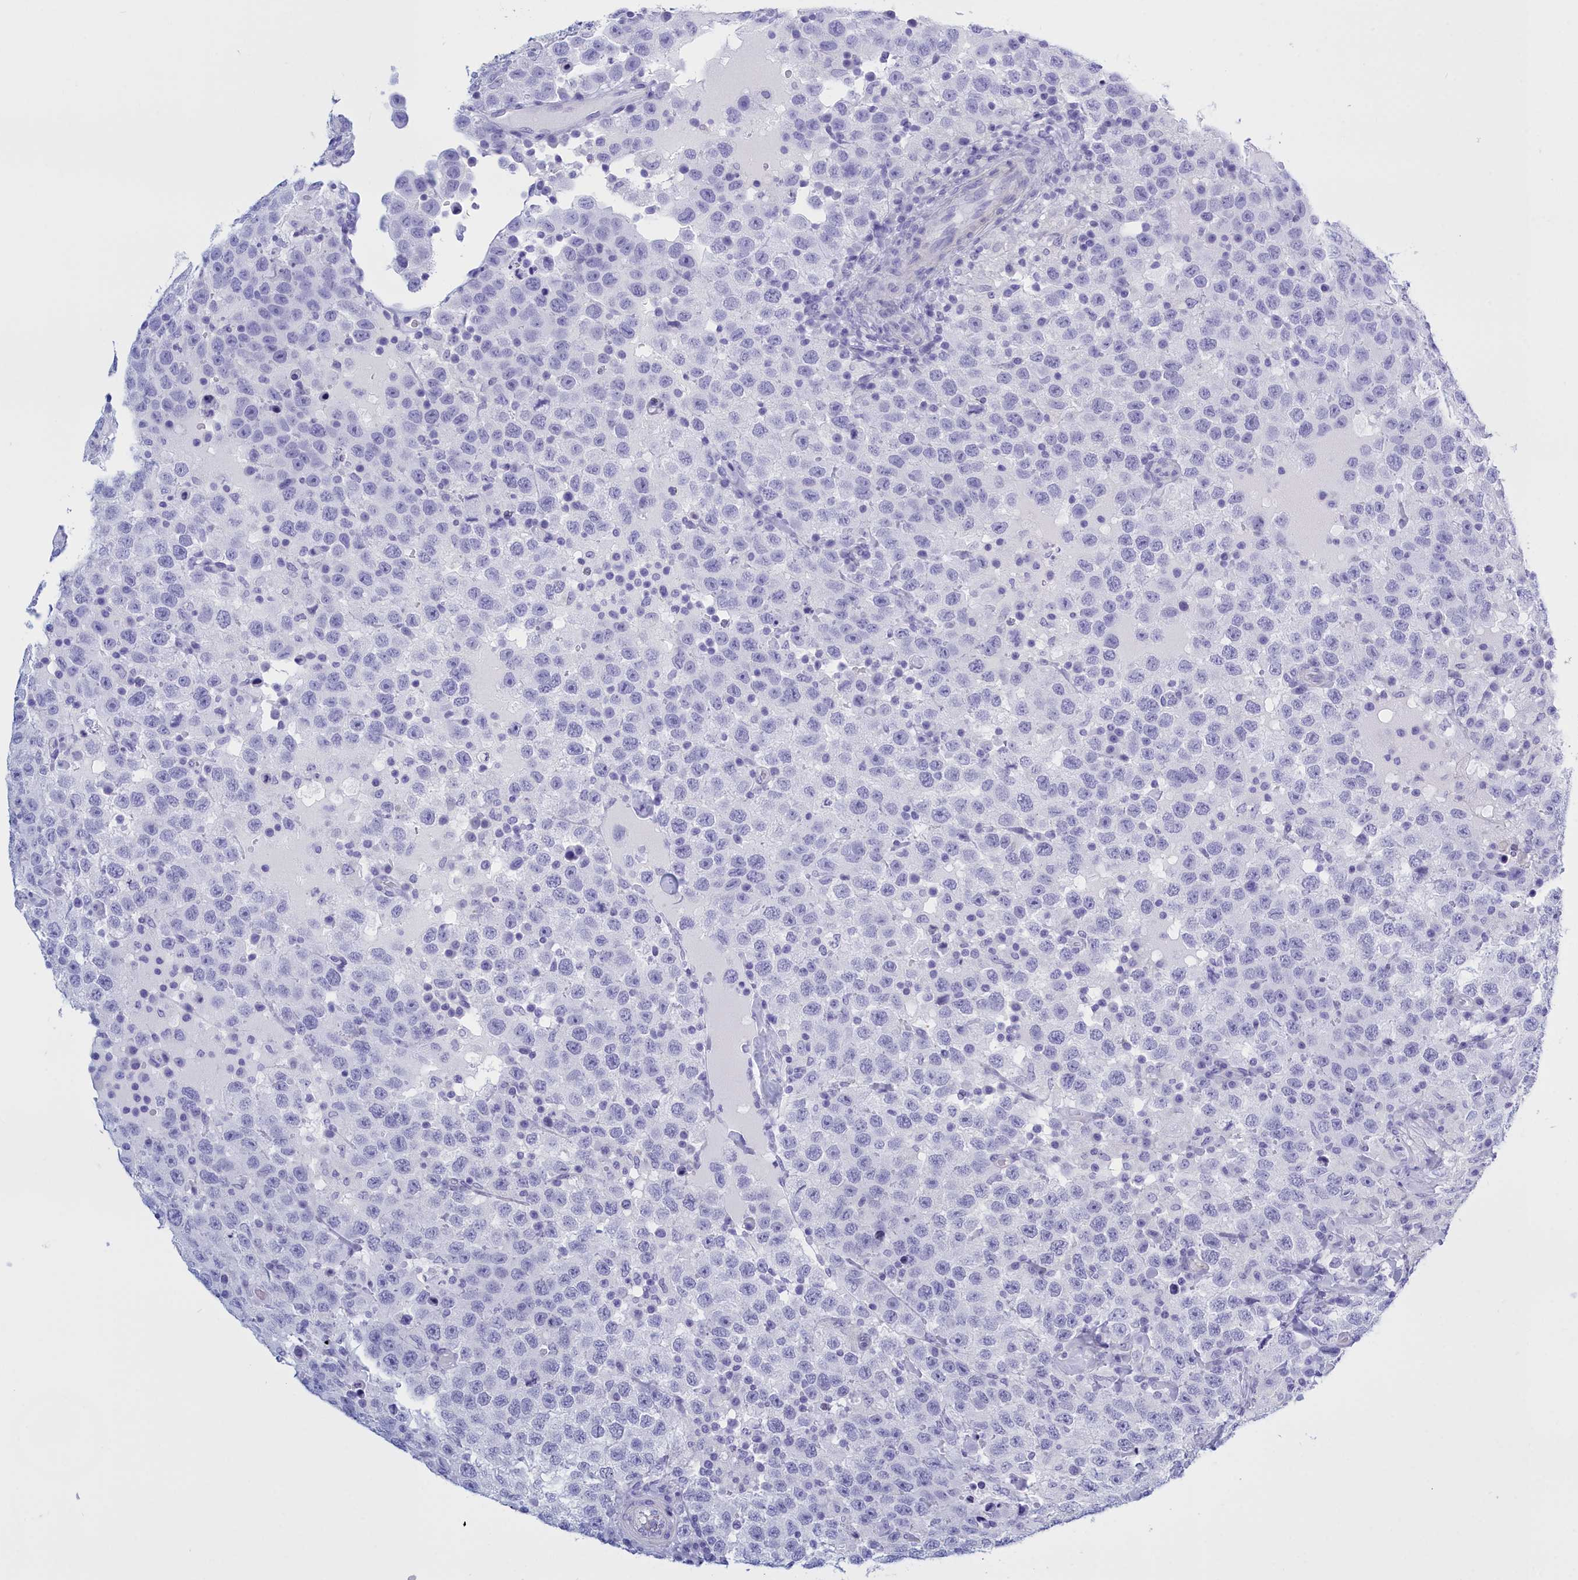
{"staining": {"intensity": "negative", "quantity": "none", "location": "none"}, "tissue": "testis cancer", "cell_type": "Tumor cells", "image_type": "cancer", "snomed": [{"axis": "morphology", "description": "Seminoma, NOS"}, {"axis": "topography", "description": "Testis"}], "caption": "This is an immunohistochemistry (IHC) image of testis seminoma. There is no expression in tumor cells.", "gene": "TMEM97", "patient": {"sex": "male", "age": 41}}